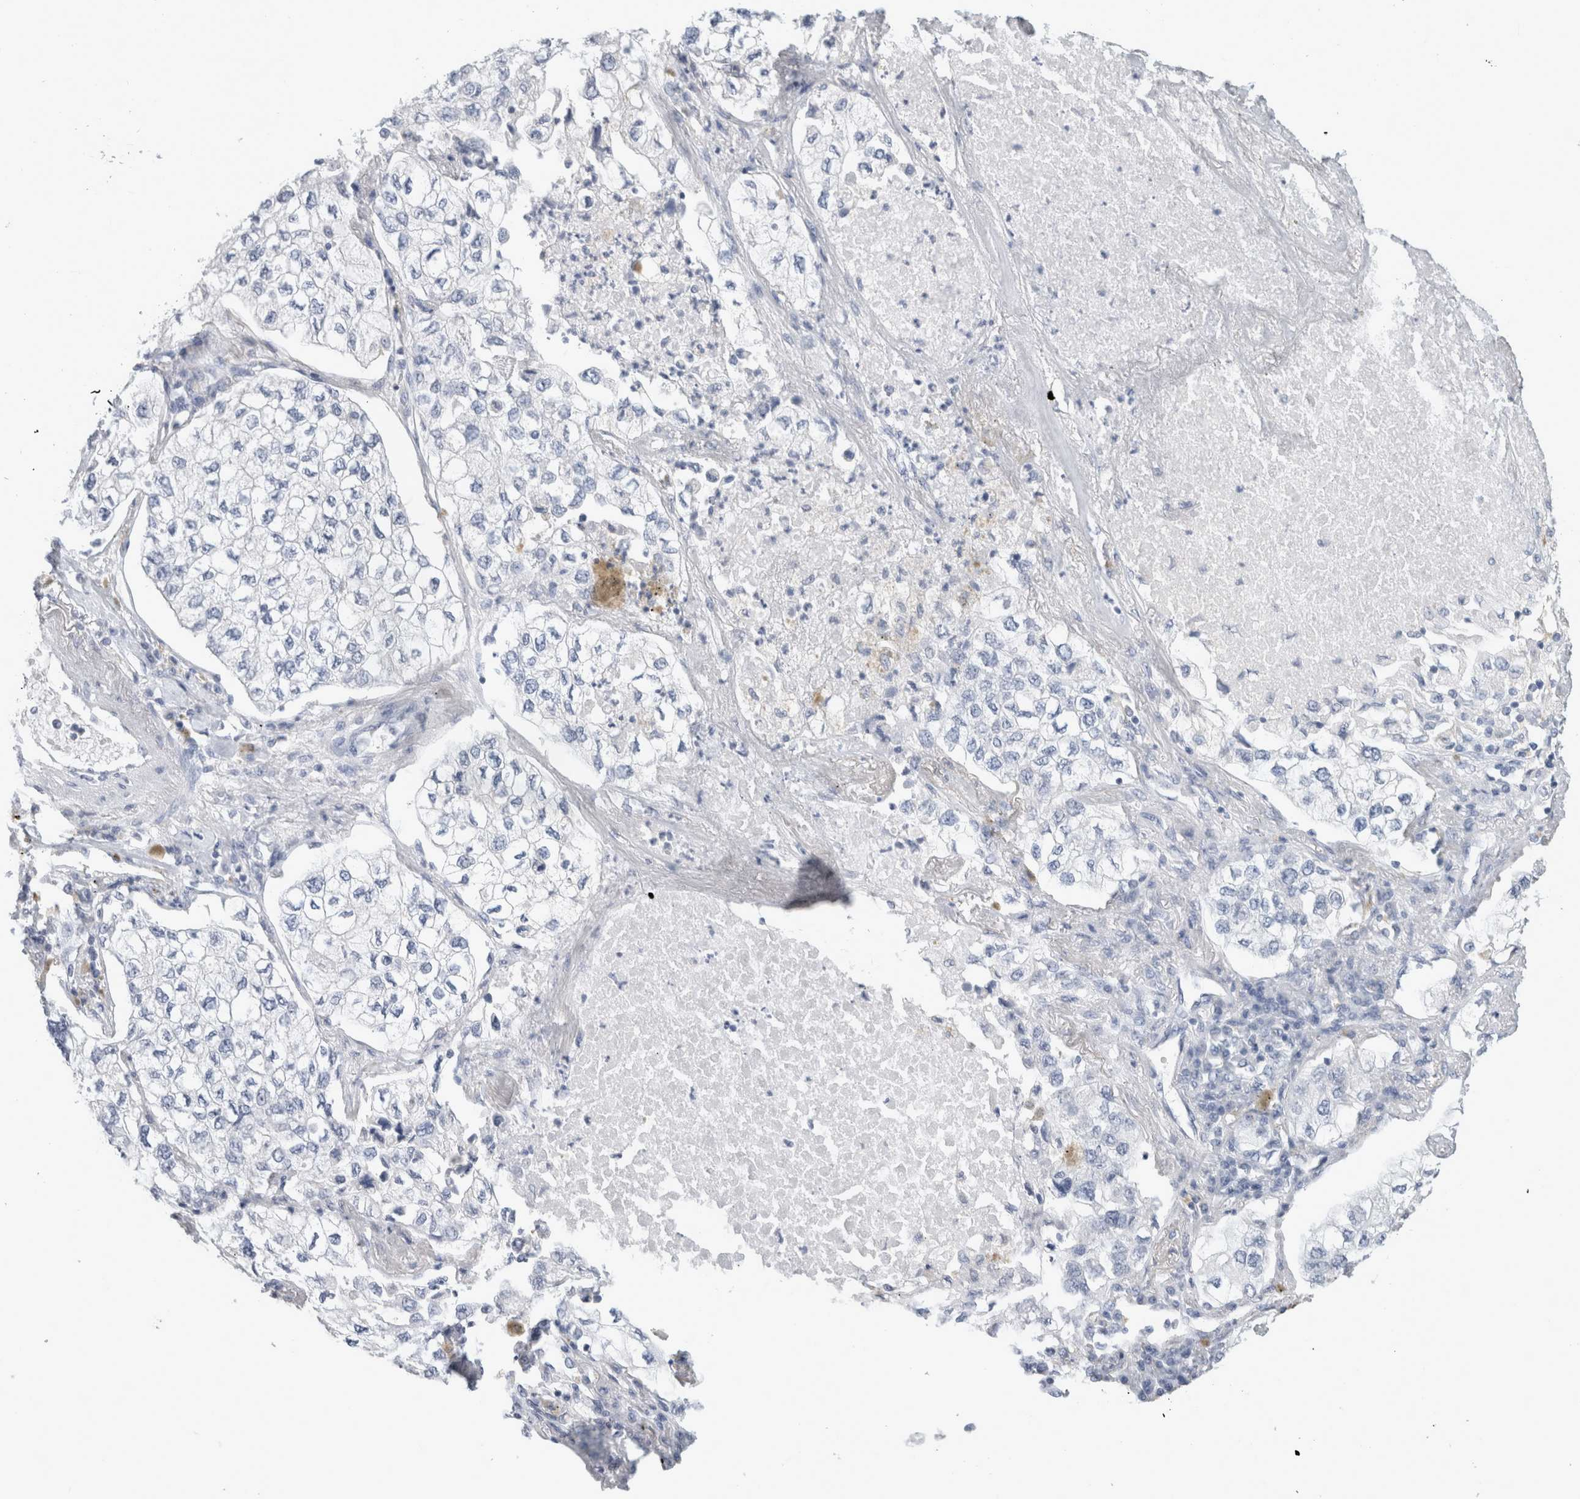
{"staining": {"intensity": "negative", "quantity": "none", "location": "none"}, "tissue": "lung cancer", "cell_type": "Tumor cells", "image_type": "cancer", "snomed": [{"axis": "morphology", "description": "Adenocarcinoma, NOS"}, {"axis": "topography", "description": "Lung"}], "caption": "This micrograph is of adenocarcinoma (lung) stained with immunohistochemistry to label a protein in brown with the nuclei are counter-stained blue. There is no staining in tumor cells. The staining is performed using DAB (3,3'-diaminobenzidine) brown chromogen with nuclei counter-stained in using hematoxylin.", "gene": "BCAN", "patient": {"sex": "male", "age": 63}}